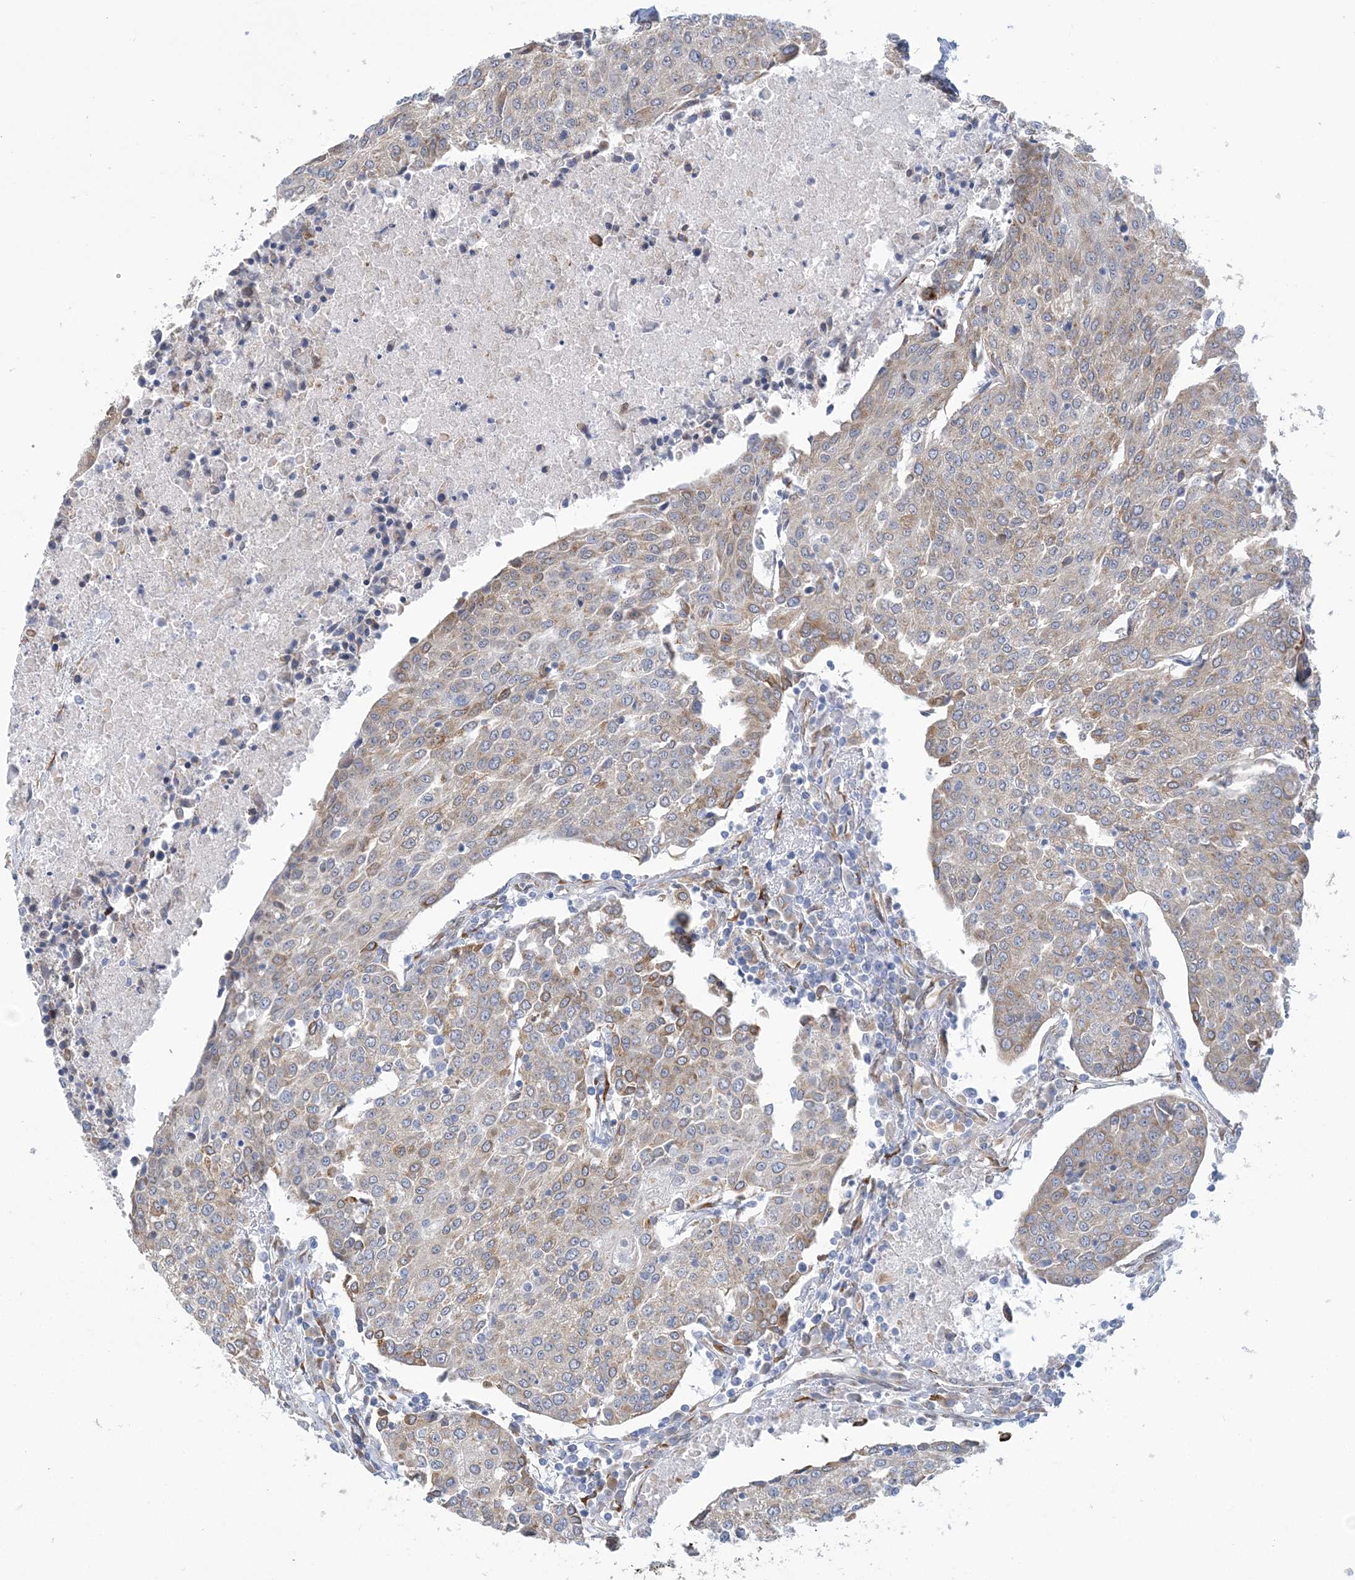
{"staining": {"intensity": "moderate", "quantity": "25%-75%", "location": "cytoplasmic/membranous"}, "tissue": "urothelial cancer", "cell_type": "Tumor cells", "image_type": "cancer", "snomed": [{"axis": "morphology", "description": "Urothelial carcinoma, High grade"}, {"axis": "topography", "description": "Urinary bladder"}], "caption": "The histopathology image reveals a brown stain indicating the presence of a protein in the cytoplasmic/membranous of tumor cells in urothelial carcinoma (high-grade).", "gene": "PLEKHG4B", "patient": {"sex": "female", "age": 85}}